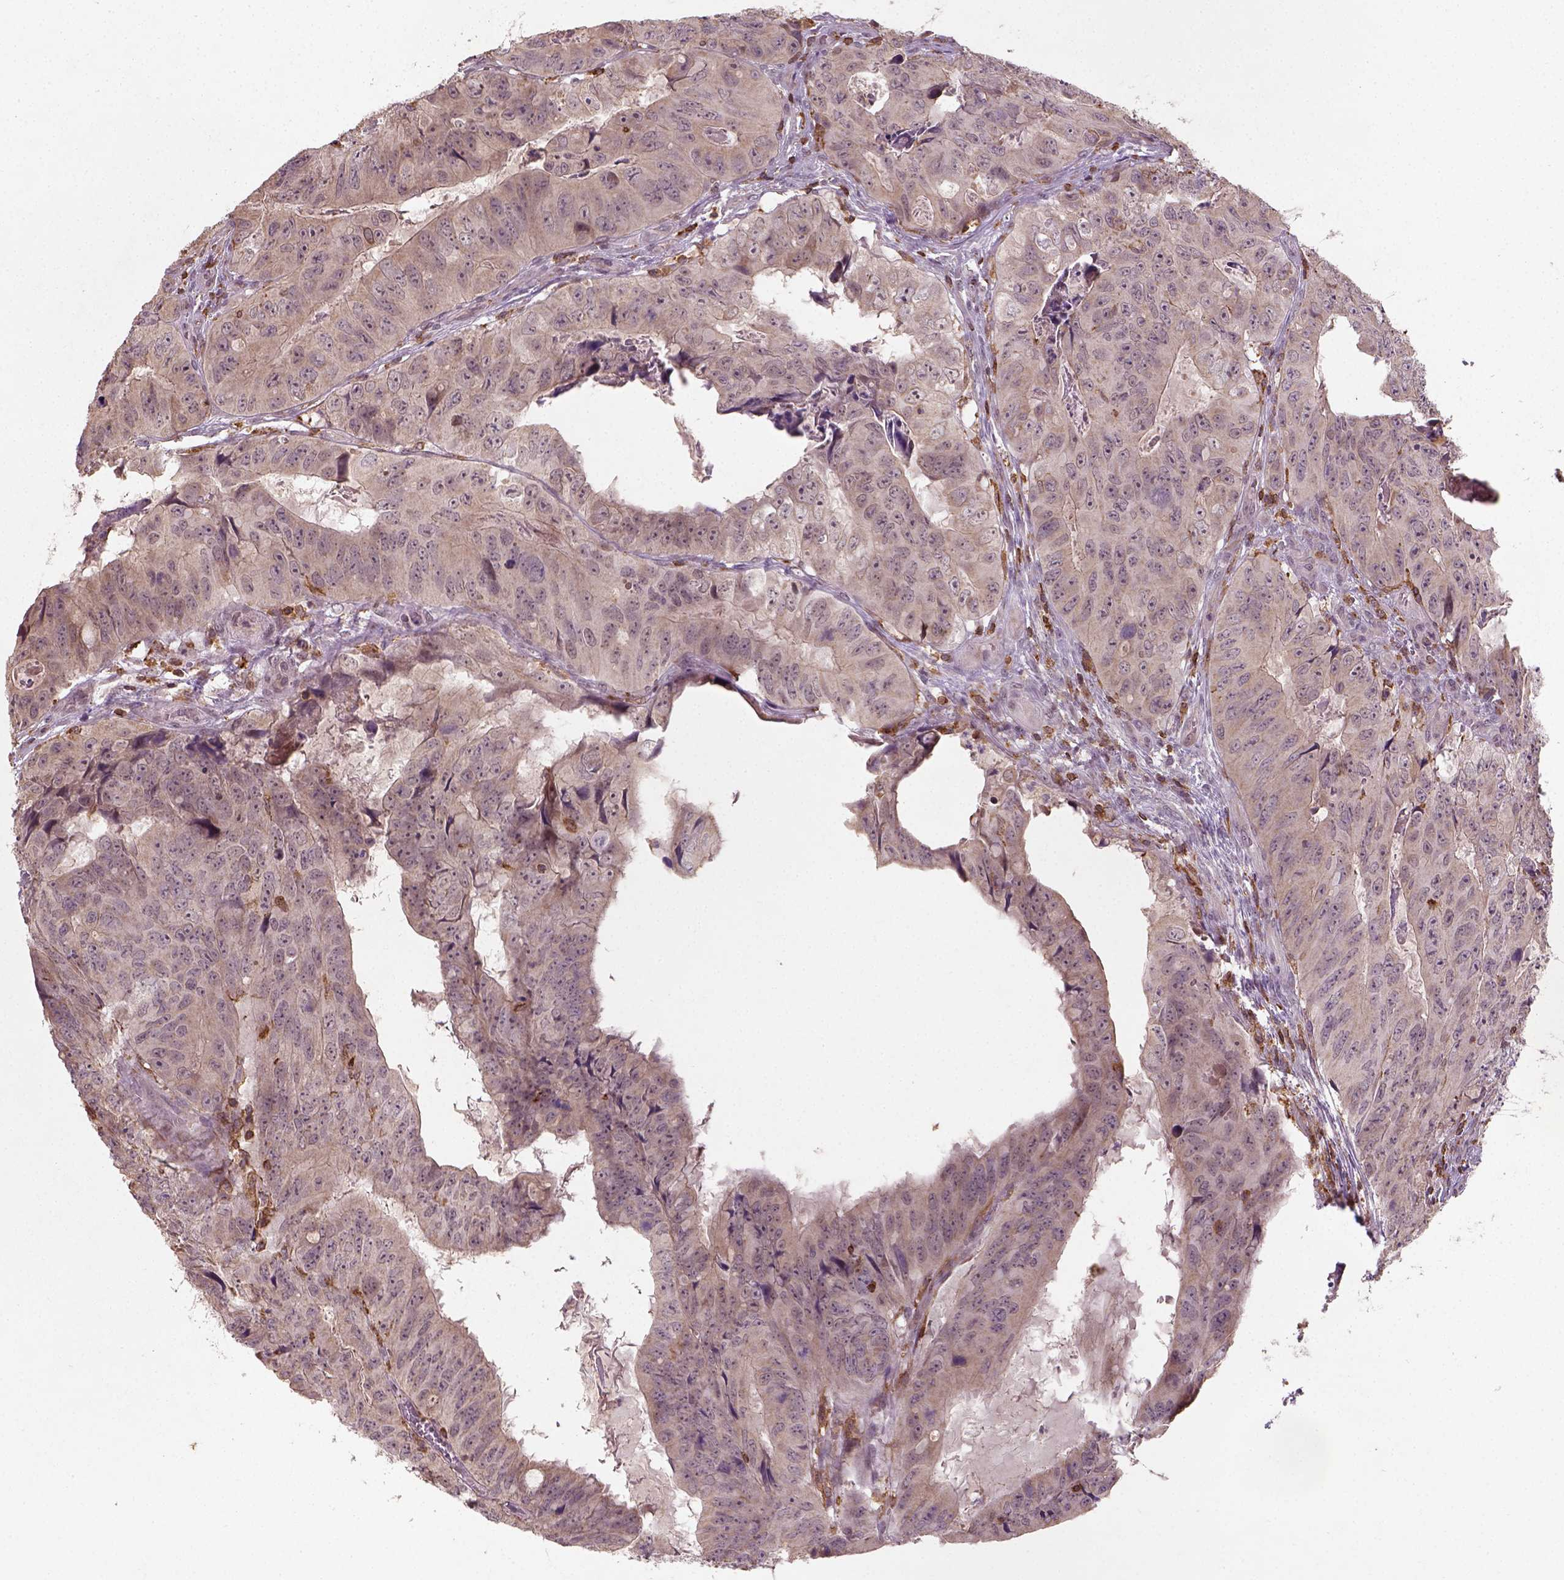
{"staining": {"intensity": "weak", "quantity": ">75%", "location": "cytoplasmic/membranous"}, "tissue": "colorectal cancer", "cell_type": "Tumor cells", "image_type": "cancer", "snomed": [{"axis": "morphology", "description": "Adenocarcinoma, NOS"}, {"axis": "topography", "description": "Colon"}], "caption": "Immunohistochemistry (IHC) staining of colorectal cancer (adenocarcinoma), which shows low levels of weak cytoplasmic/membranous staining in approximately >75% of tumor cells indicating weak cytoplasmic/membranous protein expression. The staining was performed using DAB (brown) for protein detection and nuclei were counterstained in hematoxylin (blue).", "gene": "CAMKK1", "patient": {"sex": "male", "age": 79}}